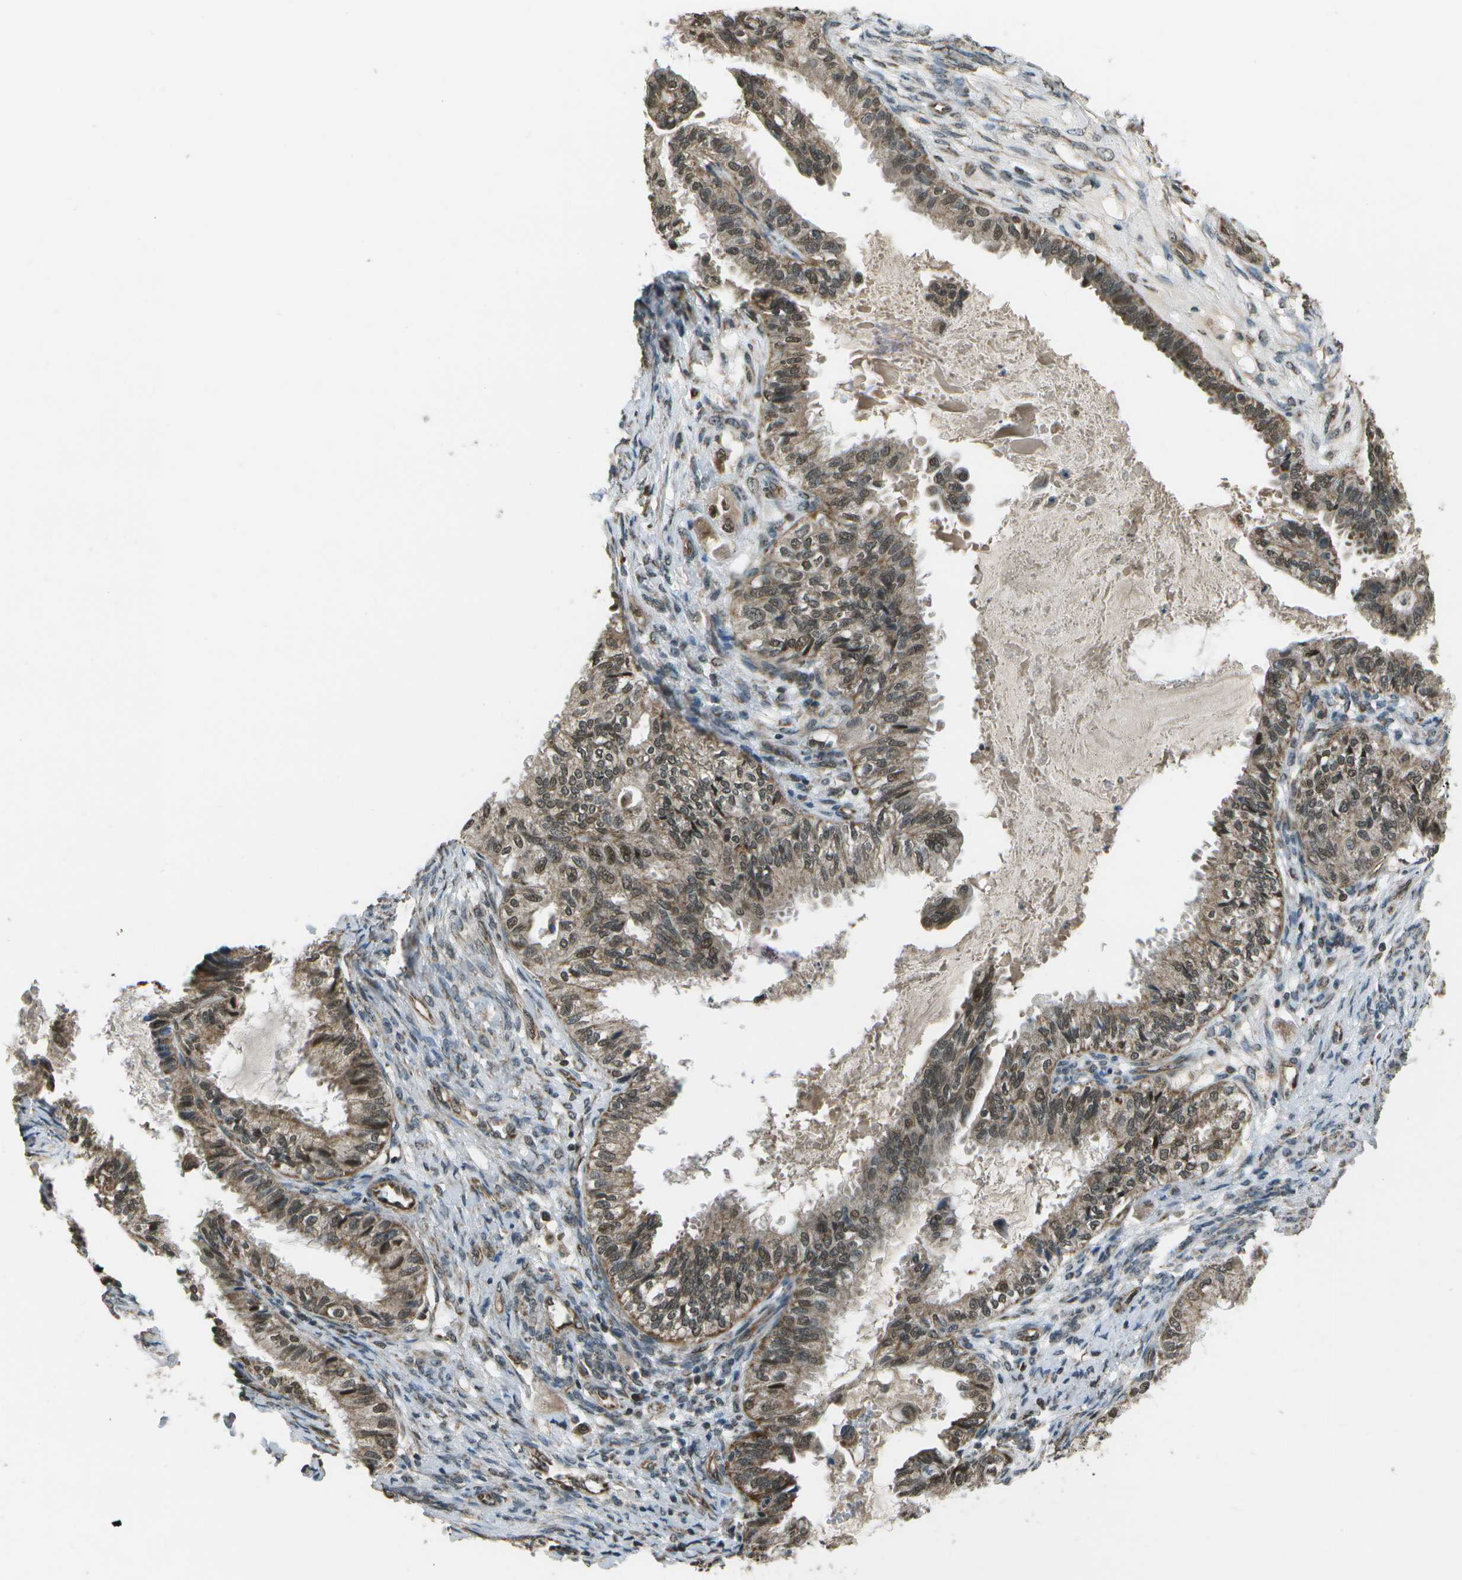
{"staining": {"intensity": "moderate", "quantity": ">75%", "location": "cytoplasmic/membranous,nuclear"}, "tissue": "cervical cancer", "cell_type": "Tumor cells", "image_type": "cancer", "snomed": [{"axis": "morphology", "description": "Normal tissue, NOS"}, {"axis": "morphology", "description": "Adenocarcinoma, NOS"}, {"axis": "topography", "description": "Cervix"}, {"axis": "topography", "description": "Endometrium"}], "caption": "Adenocarcinoma (cervical) stained with a brown dye reveals moderate cytoplasmic/membranous and nuclear positive expression in approximately >75% of tumor cells.", "gene": "EIF2AK1", "patient": {"sex": "female", "age": 86}}